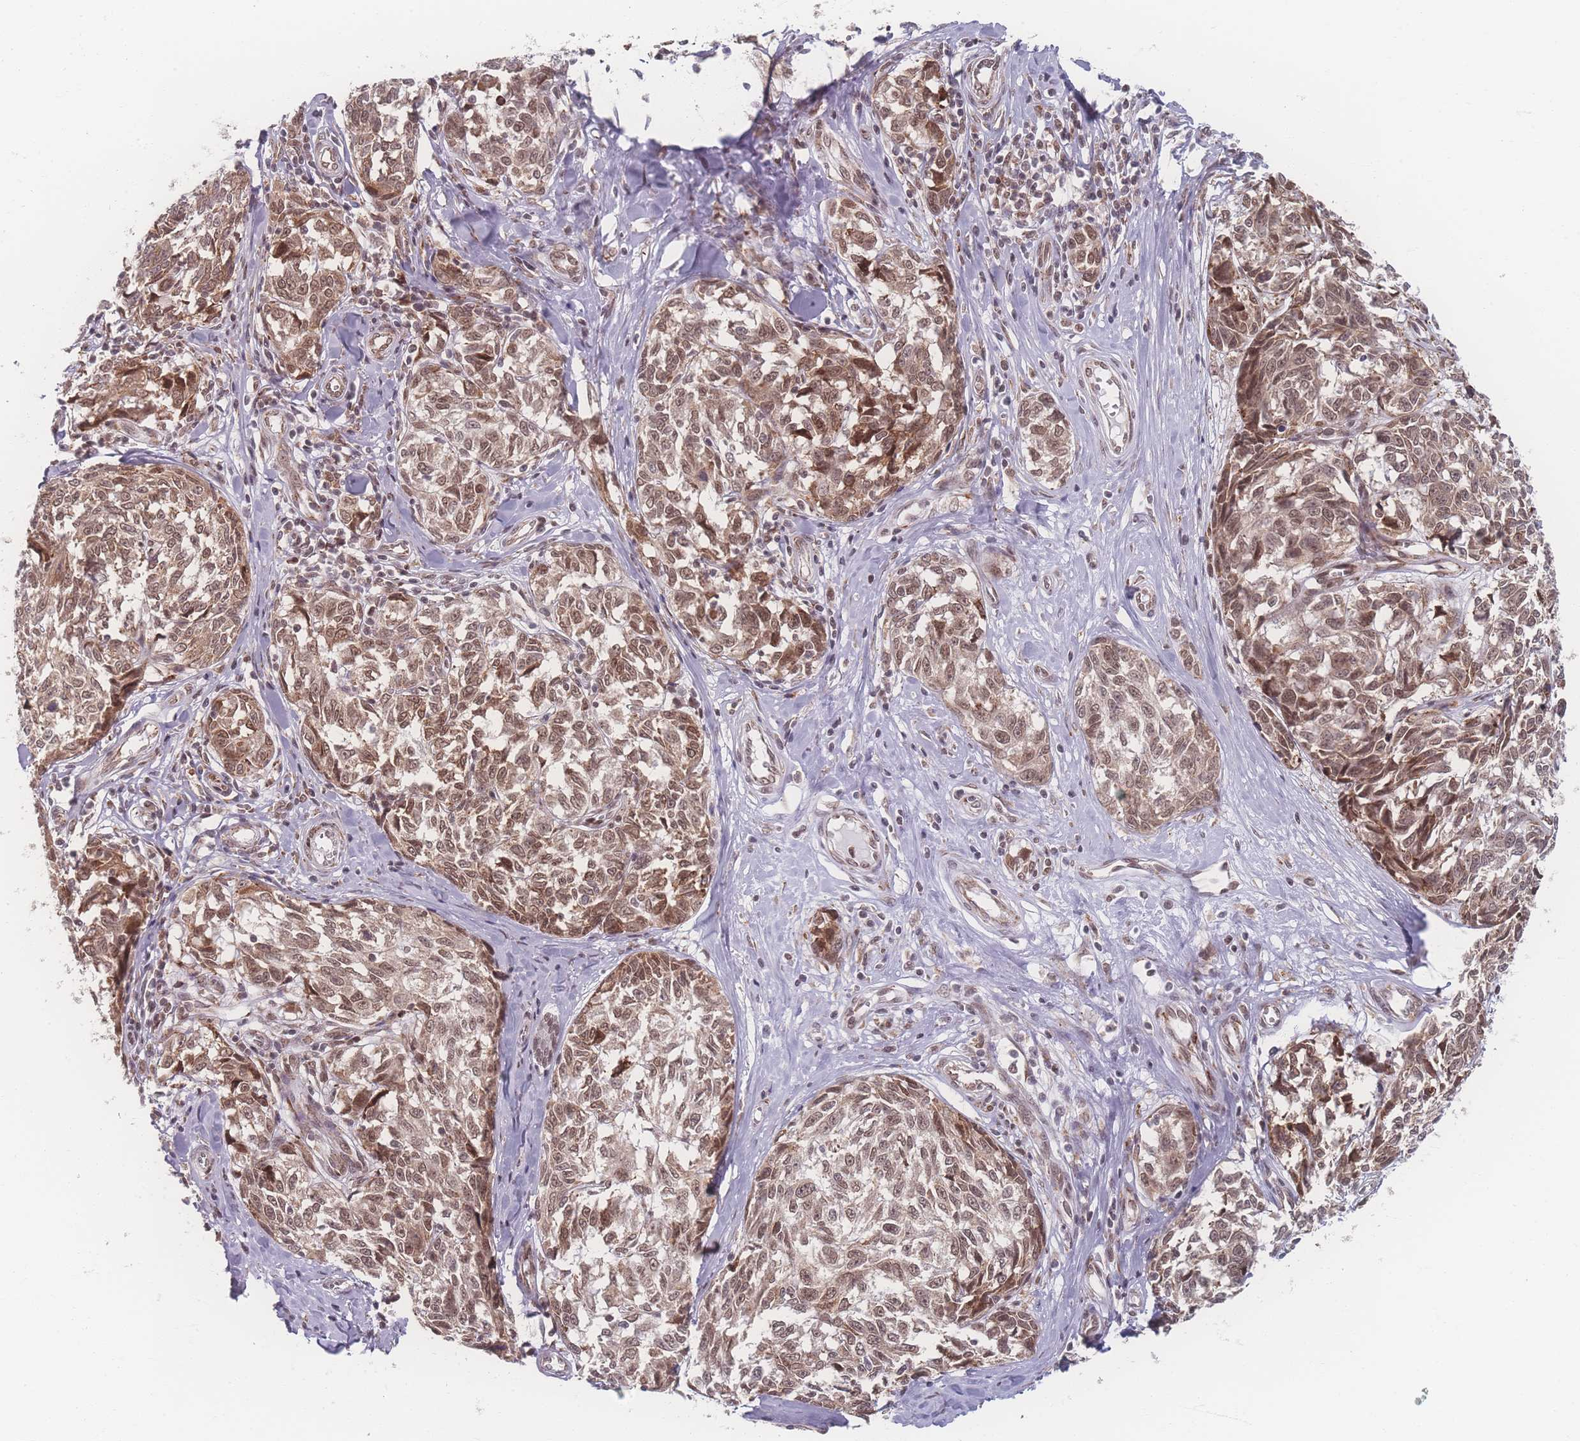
{"staining": {"intensity": "moderate", "quantity": ">75%", "location": "cytoplasmic/membranous,nuclear"}, "tissue": "melanoma", "cell_type": "Tumor cells", "image_type": "cancer", "snomed": [{"axis": "morphology", "description": "Normal tissue, NOS"}, {"axis": "morphology", "description": "Malignant melanoma, NOS"}, {"axis": "topography", "description": "Skin"}], "caption": "This image shows immunohistochemistry staining of malignant melanoma, with medium moderate cytoplasmic/membranous and nuclear expression in about >75% of tumor cells.", "gene": "ZC3H13", "patient": {"sex": "female", "age": 64}}